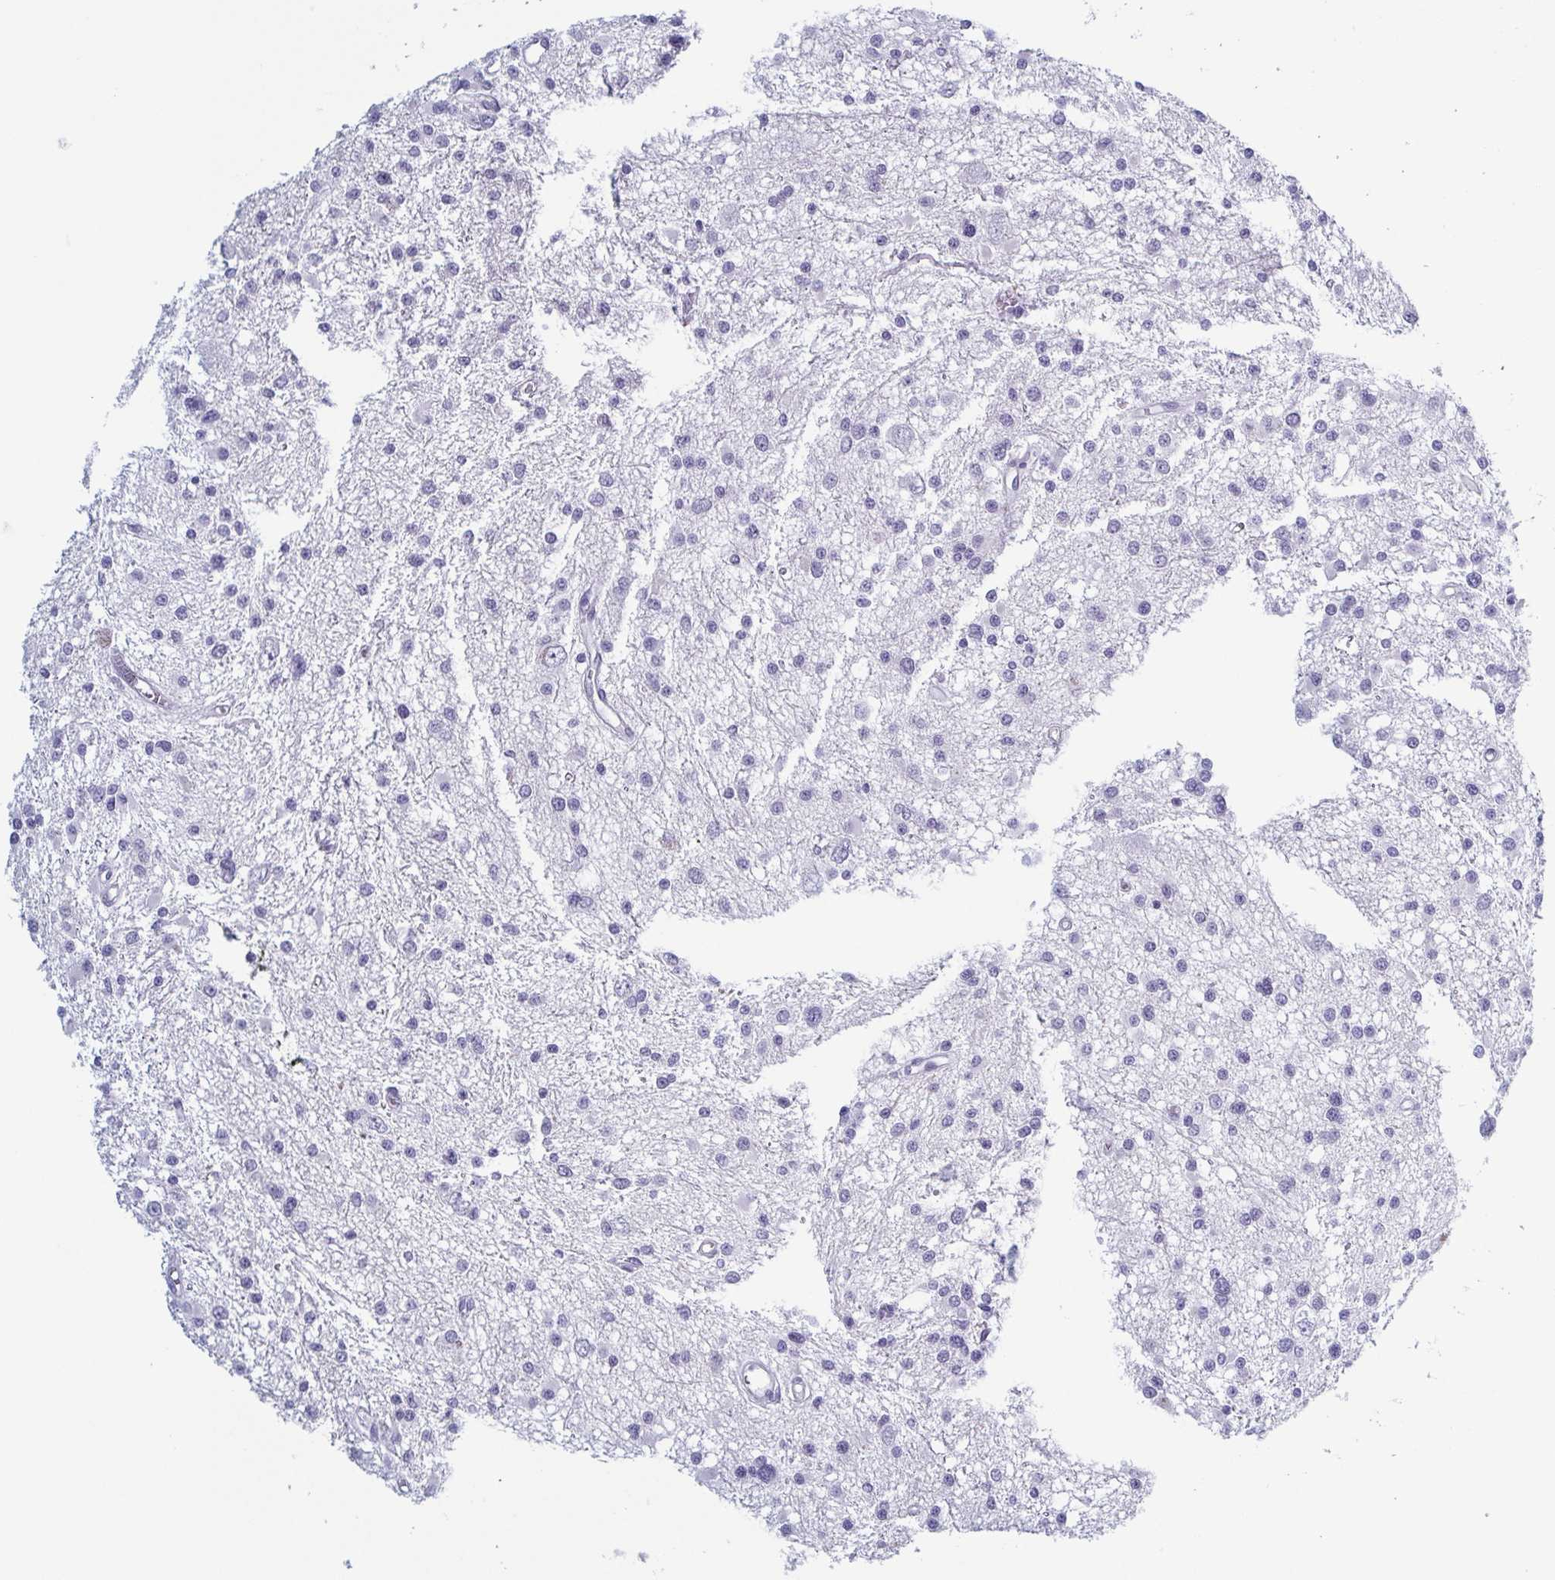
{"staining": {"intensity": "negative", "quantity": "none", "location": "none"}, "tissue": "glioma", "cell_type": "Tumor cells", "image_type": "cancer", "snomed": [{"axis": "morphology", "description": "Glioma, malignant, High grade"}, {"axis": "topography", "description": "Brain"}], "caption": "Malignant glioma (high-grade) stained for a protein using immunohistochemistry shows no positivity tumor cells.", "gene": "KRT10", "patient": {"sex": "male", "age": 54}}